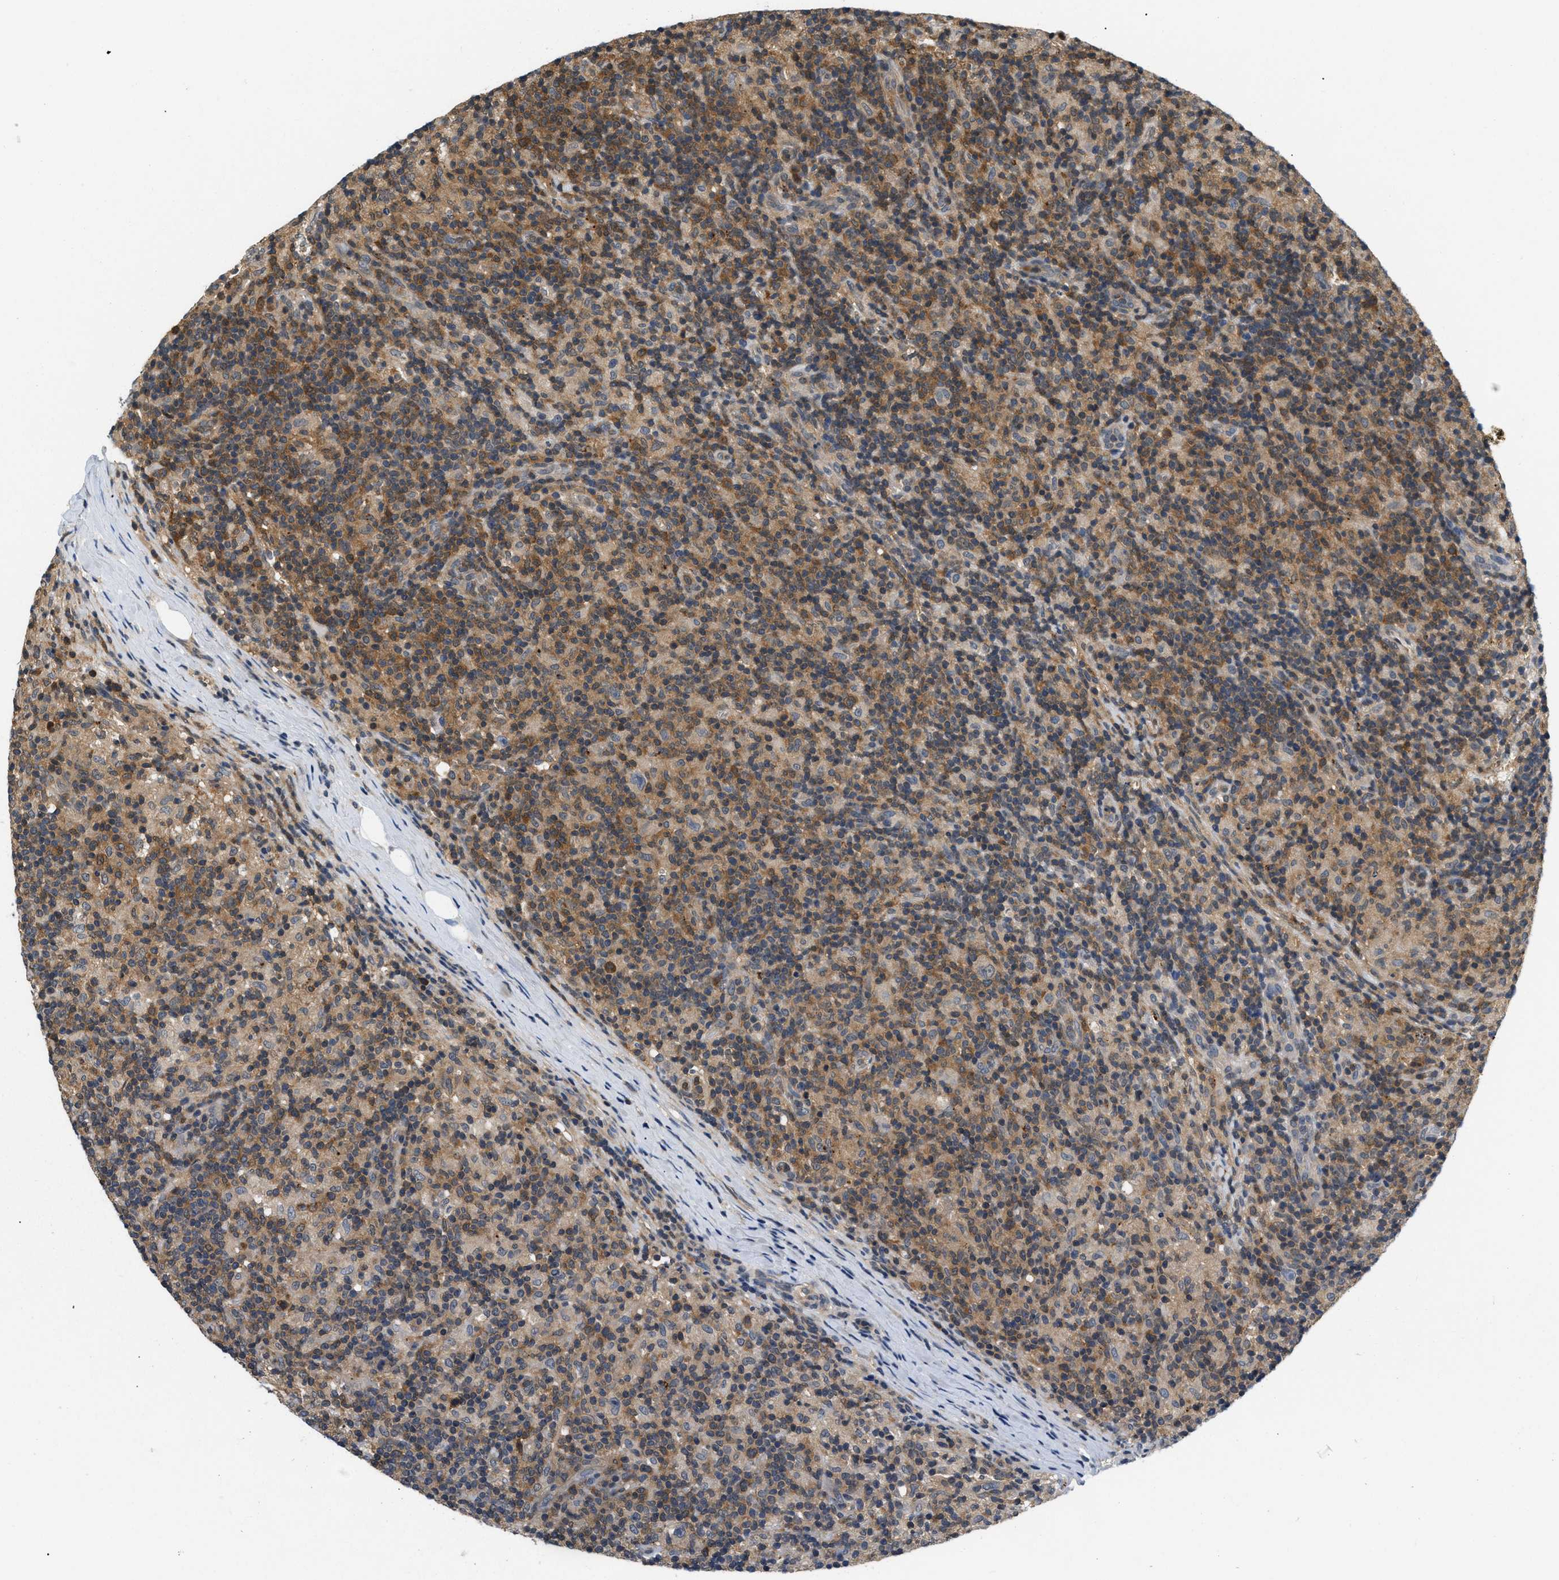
{"staining": {"intensity": "moderate", "quantity": "<25%", "location": "cytoplasmic/membranous"}, "tissue": "lymphoma", "cell_type": "Tumor cells", "image_type": "cancer", "snomed": [{"axis": "morphology", "description": "Hodgkin's disease, NOS"}, {"axis": "topography", "description": "Lymph node"}], "caption": "Immunohistochemistry (IHC) photomicrograph of Hodgkin's disease stained for a protein (brown), which exhibits low levels of moderate cytoplasmic/membranous expression in approximately <25% of tumor cells.", "gene": "EIF4EBP2", "patient": {"sex": "male", "age": 70}}